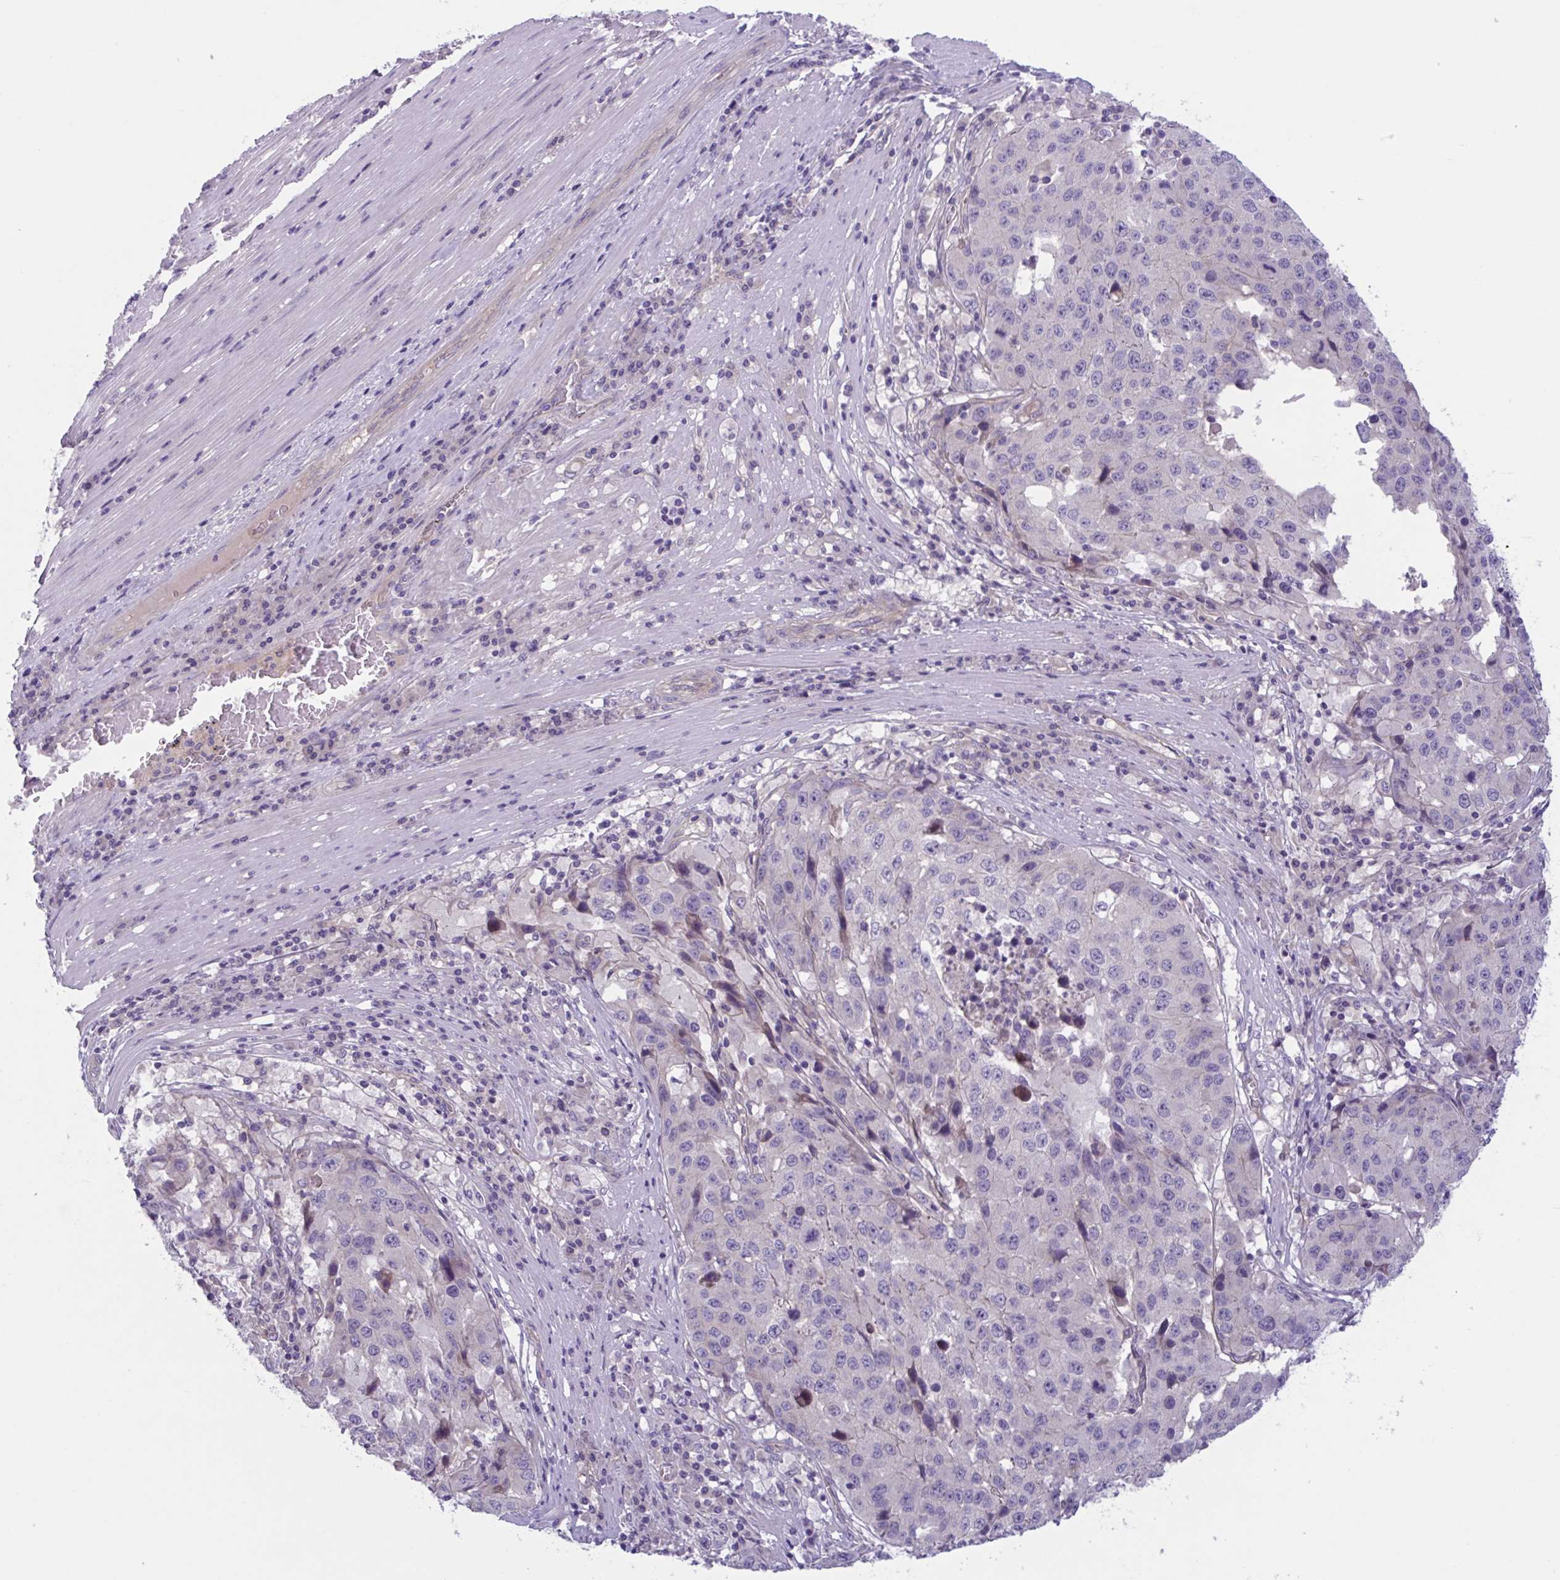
{"staining": {"intensity": "negative", "quantity": "none", "location": "none"}, "tissue": "stomach cancer", "cell_type": "Tumor cells", "image_type": "cancer", "snomed": [{"axis": "morphology", "description": "Adenocarcinoma, NOS"}, {"axis": "topography", "description": "Stomach"}], "caption": "Tumor cells show no significant protein positivity in adenocarcinoma (stomach).", "gene": "TTC7B", "patient": {"sex": "male", "age": 71}}